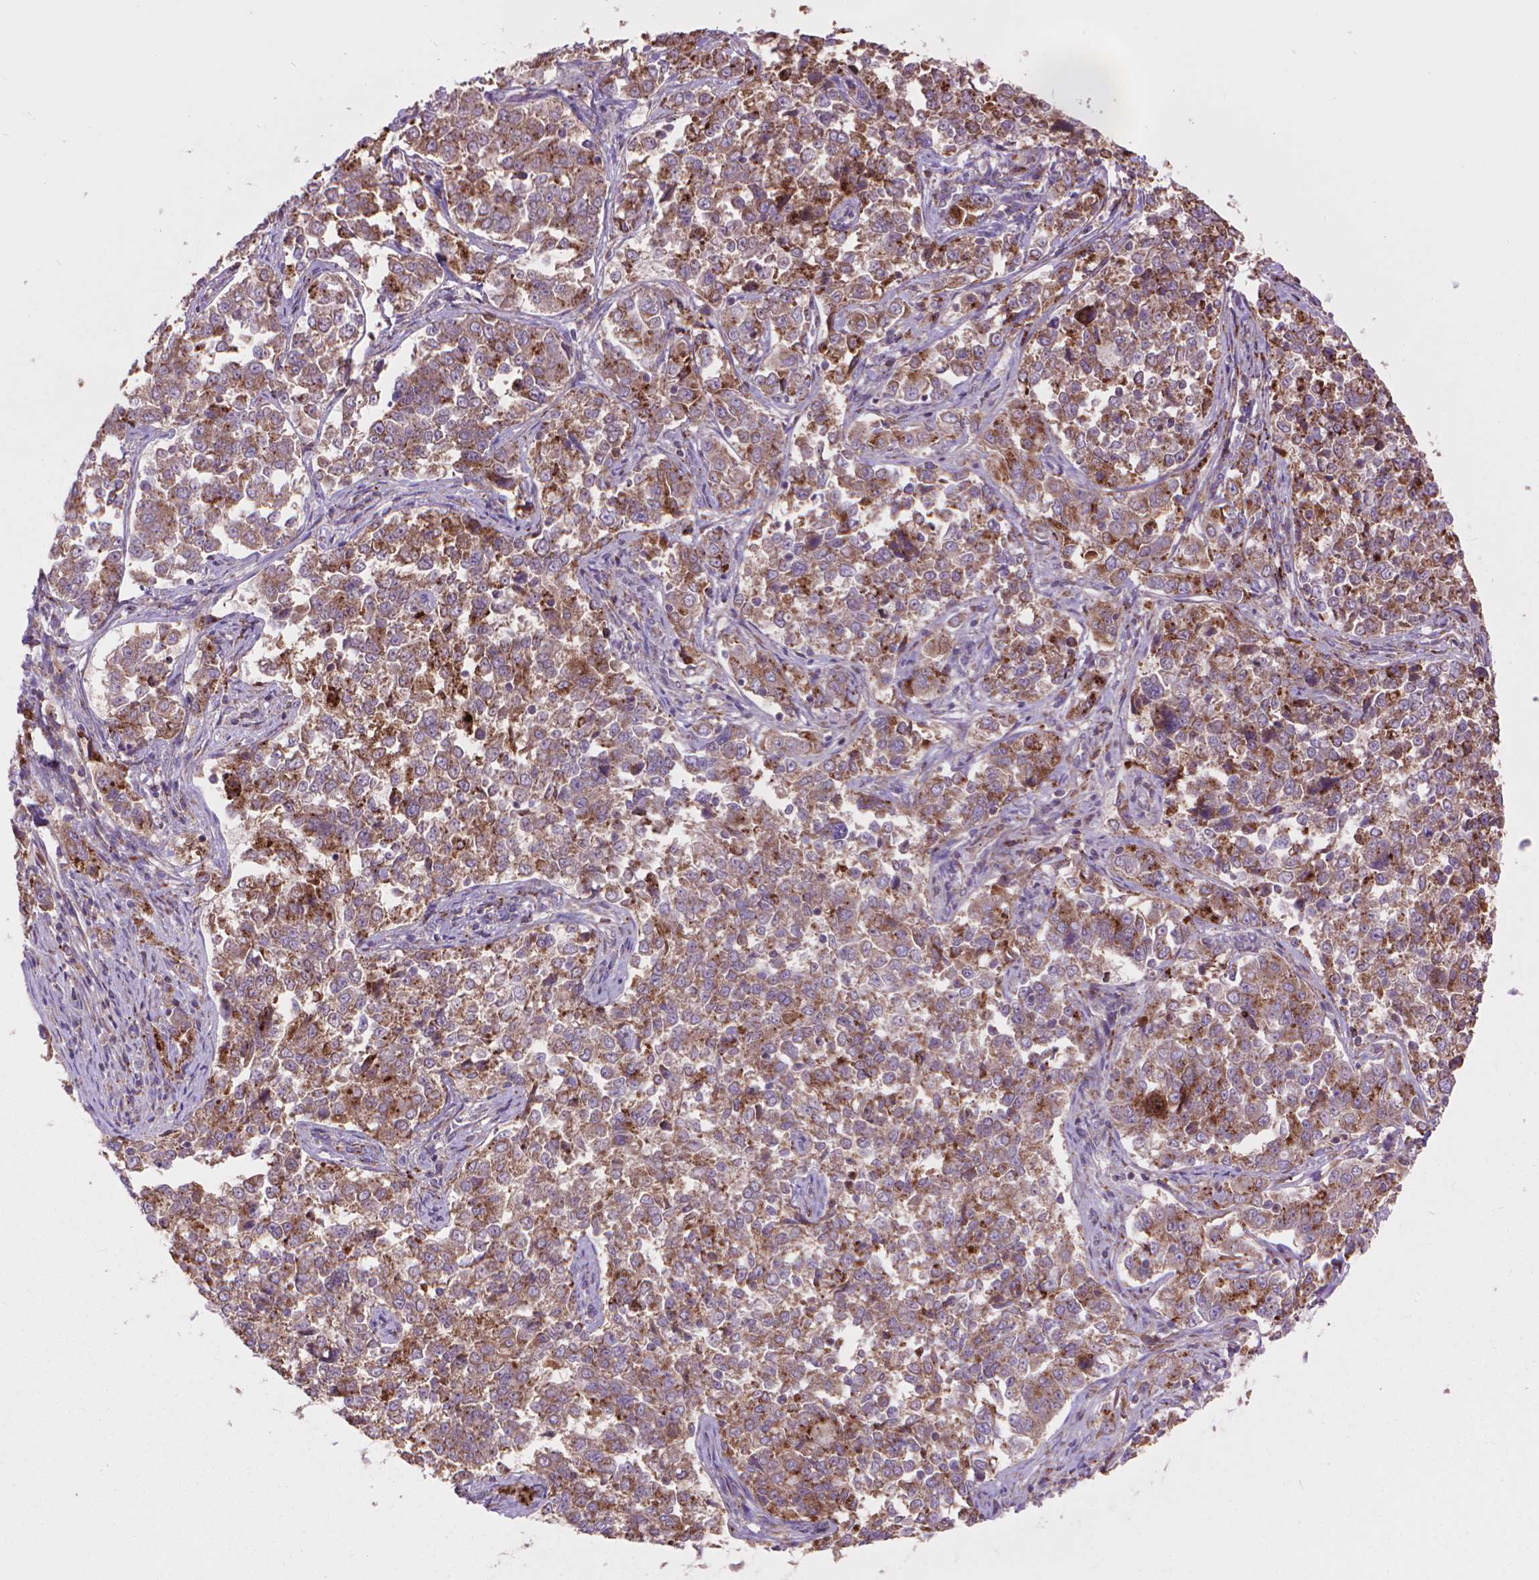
{"staining": {"intensity": "moderate", "quantity": ">75%", "location": "cytoplasmic/membranous"}, "tissue": "endometrial cancer", "cell_type": "Tumor cells", "image_type": "cancer", "snomed": [{"axis": "morphology", "description": "Adenocarcinoma, NOS"}, {"axis": "topography", "description": "Endometrium"}], "caption": "This micrograph exhibits immunohistochemistry (IHC) staining of human endometrial cancer (adenocarcinoma), with medium moderate cytoplasmic/membranous positivity in approximately >75% of tumor cells.", "gene": "GLB1", "patient": {"sex": "female", "age": 43}}